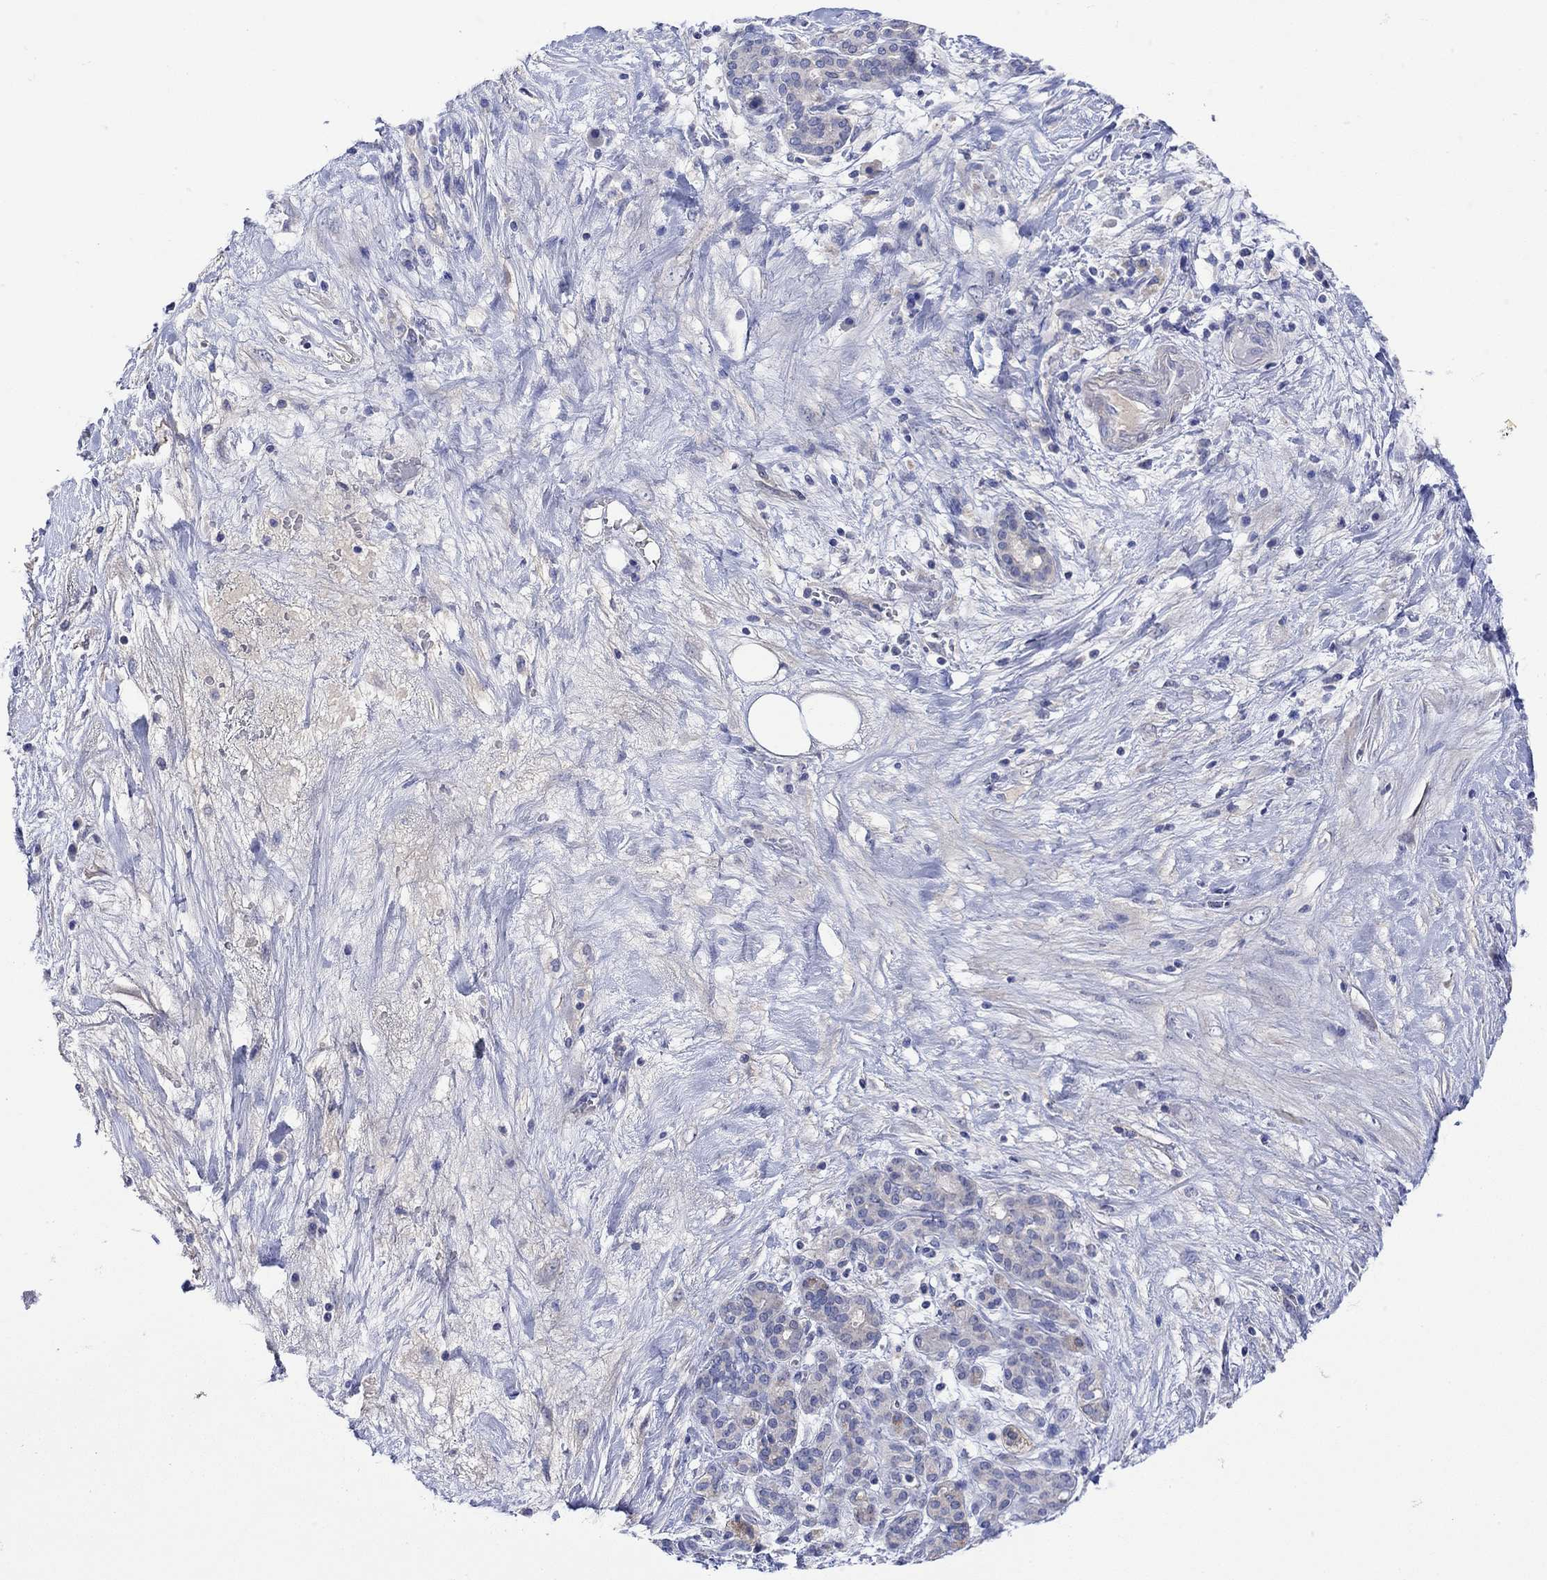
{"staining": {"intensity": "negative", "quantity": "none", "location": "none"}, "tissue": "pancreatic cancer", "cell_type": "Tumor cells", "image_type": "cancer", "snomed": [{"axis": "morphology", "description": "Adenocarcinoma, NOS"}, {"axis": "topography", "description": "Pancreas"}], "caption": "Human pancreatic cancer stained for a protein using immunohistochemistry demonstrates no staining in tumor cells.", "gene": "MSI1", "patient": {"sex": "male", "age": 44}}